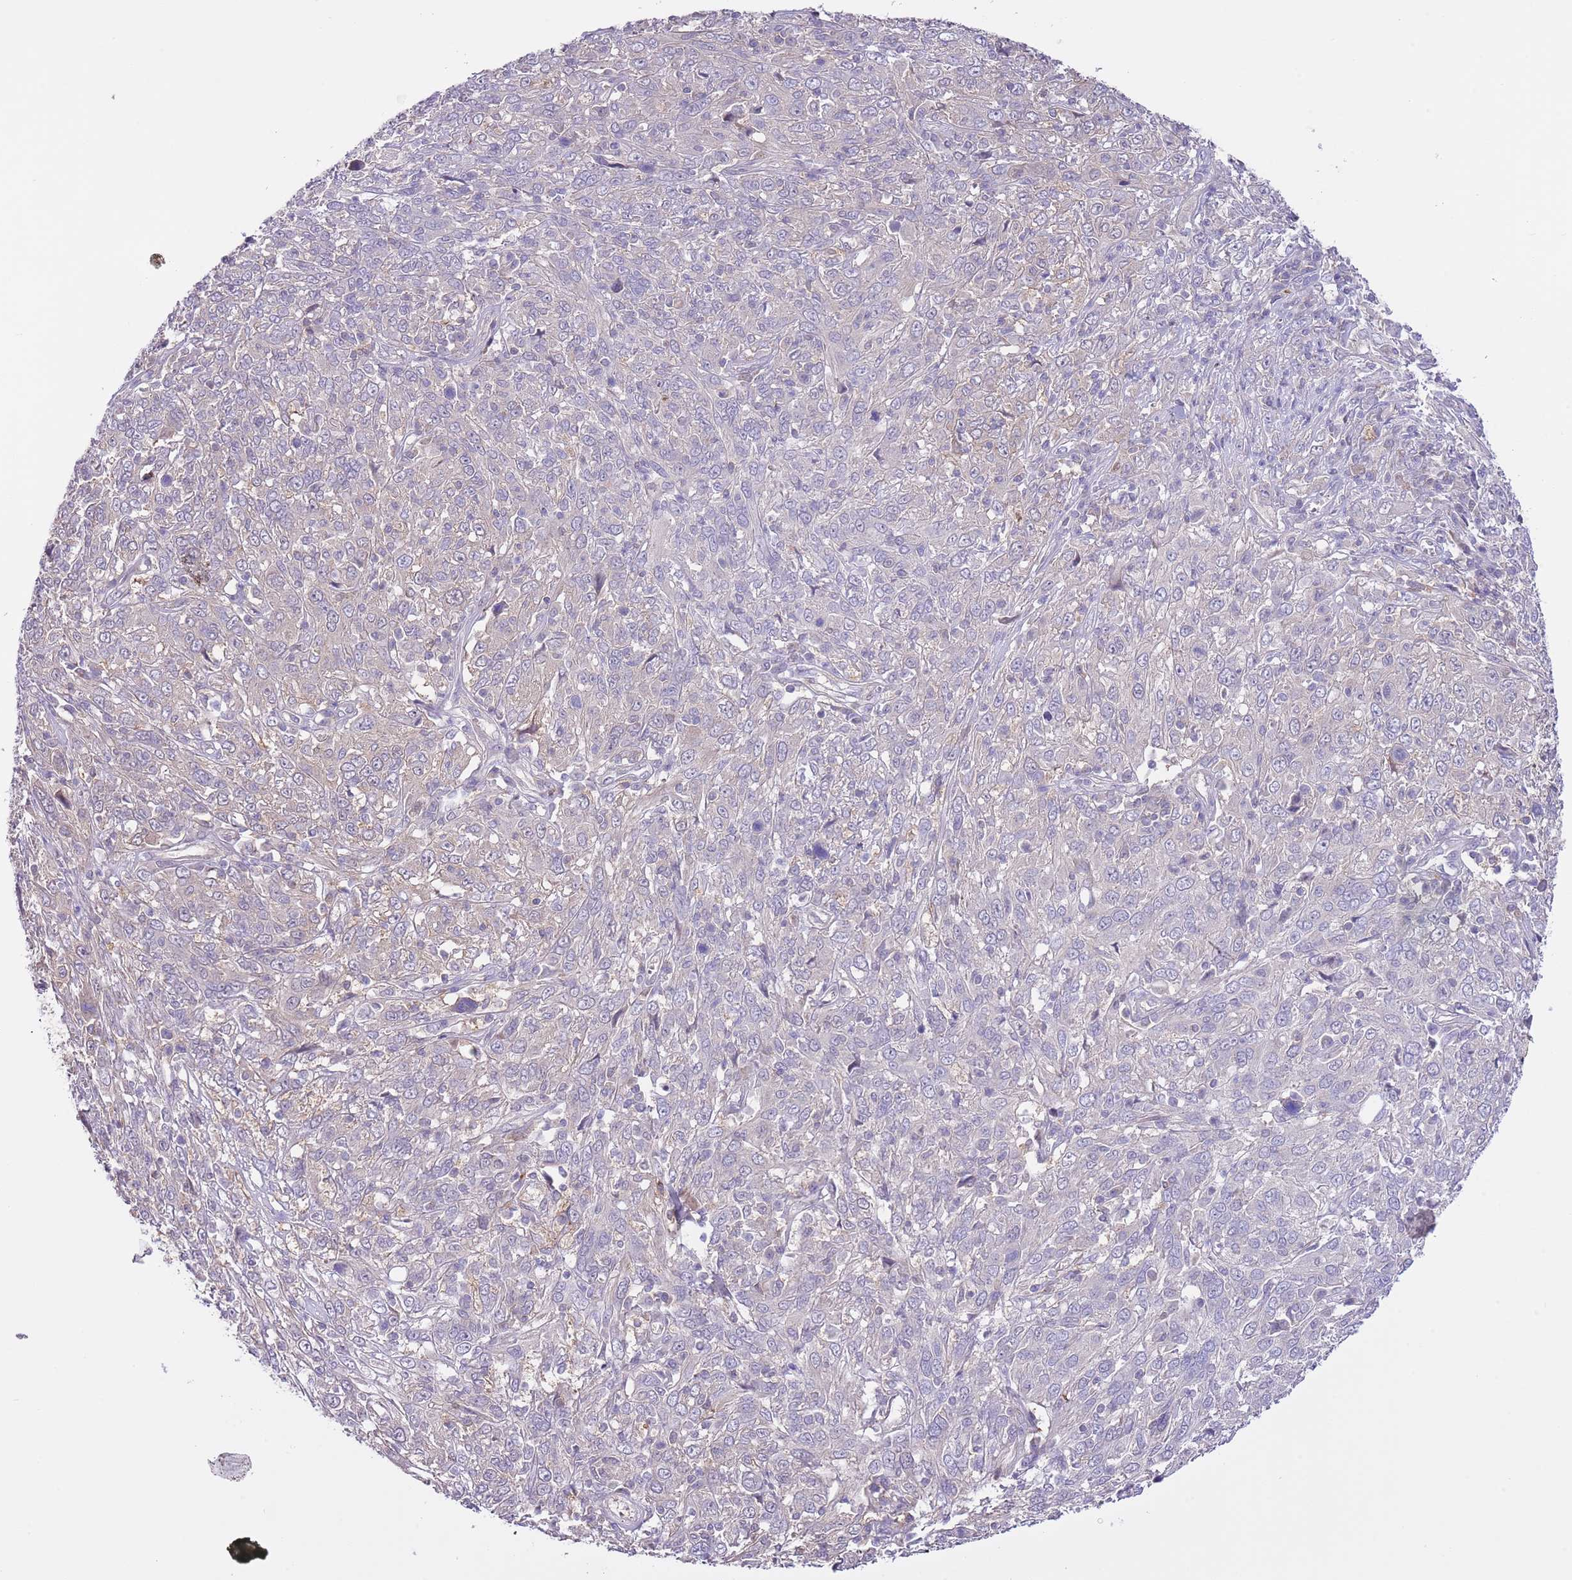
{"staining": {"intensity": "negative", "quantity": "none", "location": "none"}, "tissue": "cervical cancer", "cell_type": "Tumor cells", "image_type": "cancer", "snomed": [{"axis": "morphology", "description": "Squamous cell carcinoma, NOS"}, {"axis": "topography", "description": "Cervix"}], "caption": "An immunohistochemistry (IHC) histopathology image of cervical squamous cell carcinoma is shown. There is no staining in tumor cells of cervical squamous cell carcinoma.", "gene": "PRR32", "patient": {"sex": "female", "age": 46}}